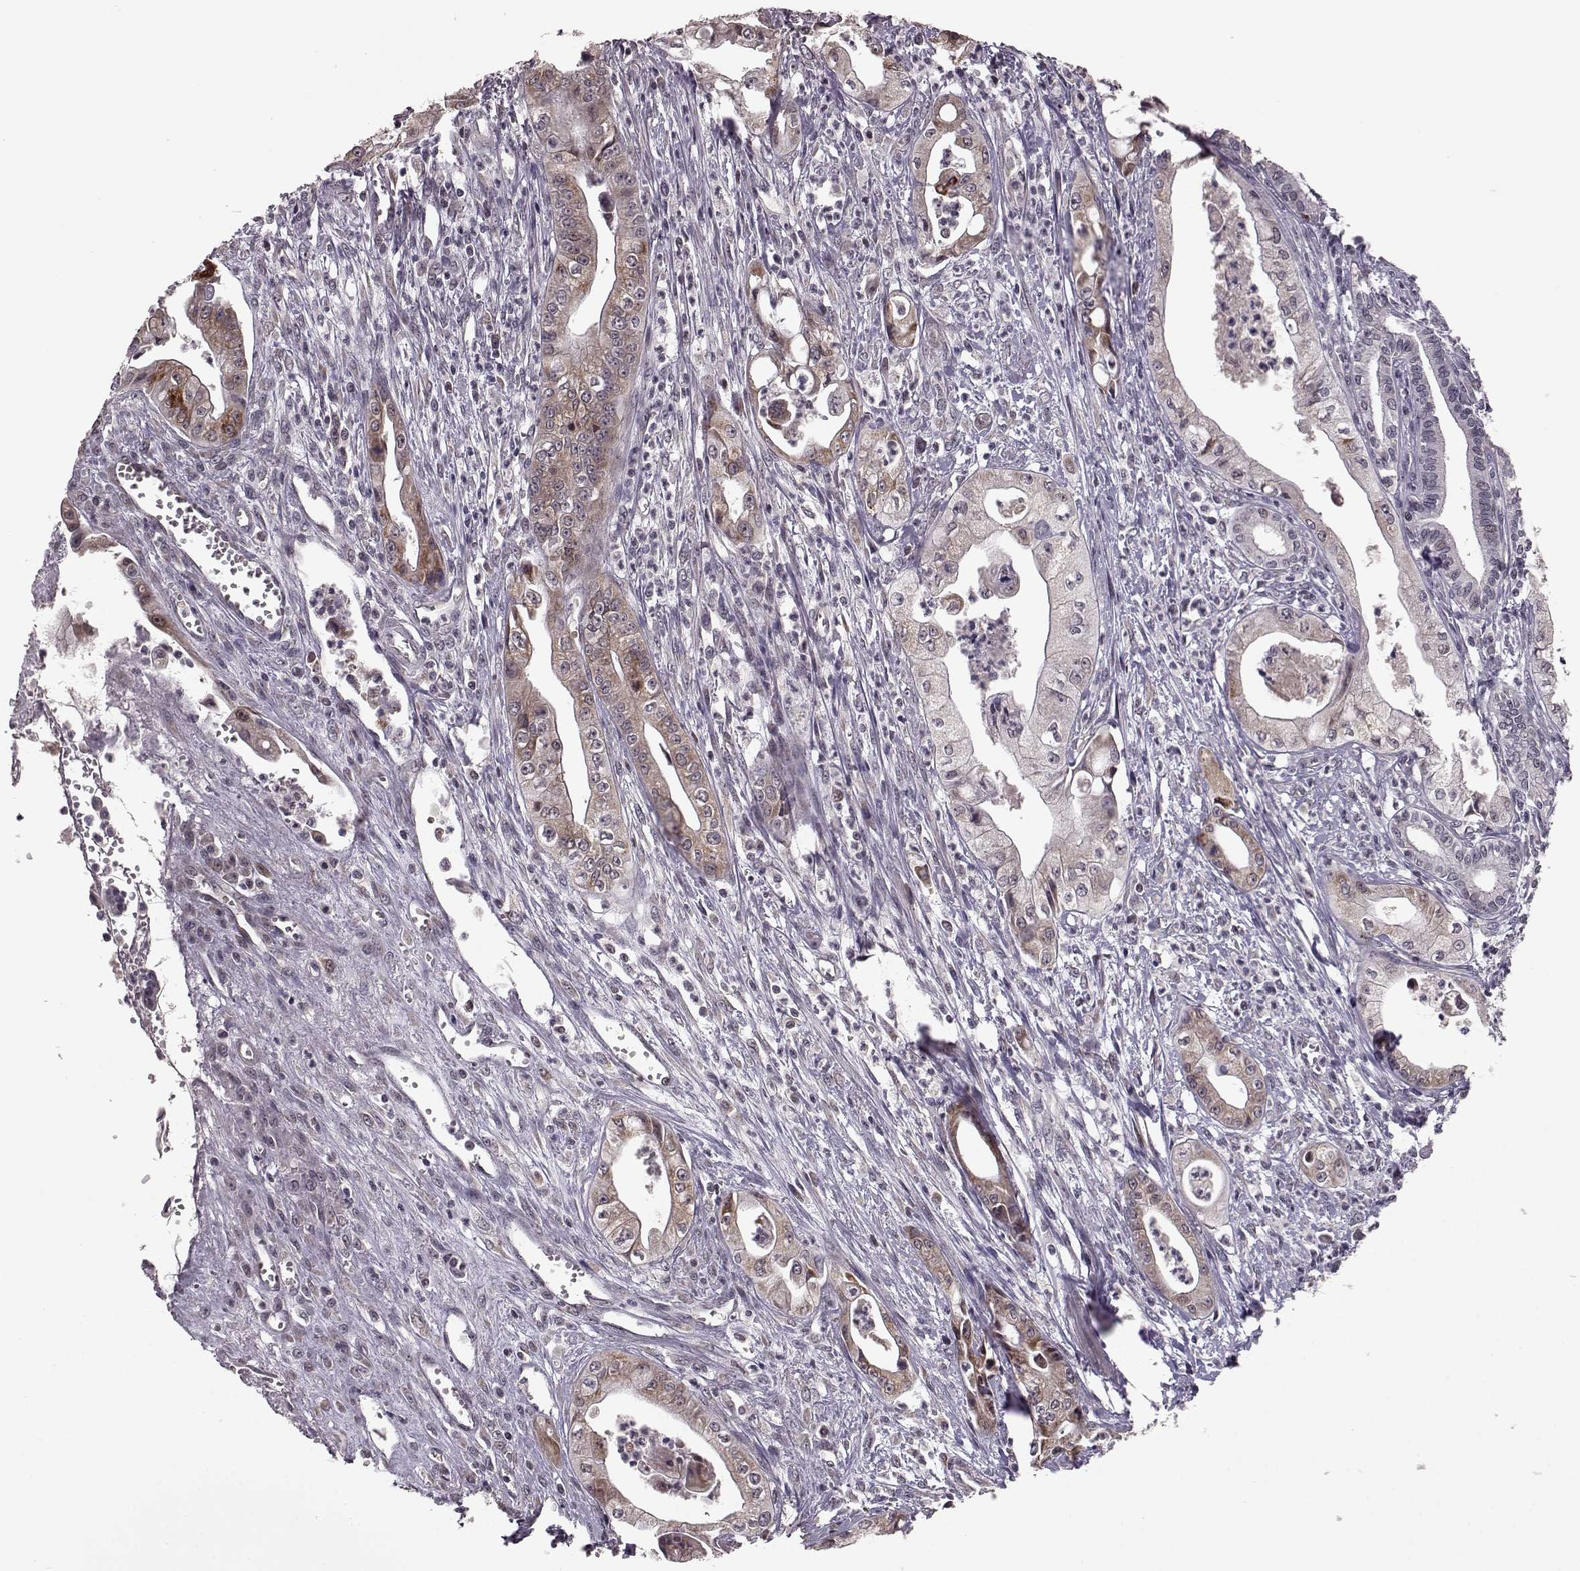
{"staining": {"intensity": "moderate", "quantity": "<25%", "location": "cytoplasmic/membranous"}, "tissue": "pancreatic cancer", "cell_type": "Tumor cells", "image_type": "cancer", "snomed": [{"axis": "morphology", "description": "Adenocarcinoma, NOS"}, {"axis": "topography", "description": "Pancreas"}], "caption": "Pancreatic cancer stained with a protein marker shows moderate staining in tumor cells.", "gene": "ELOVL5", "patient": {"sex": "female", "age": 65}}